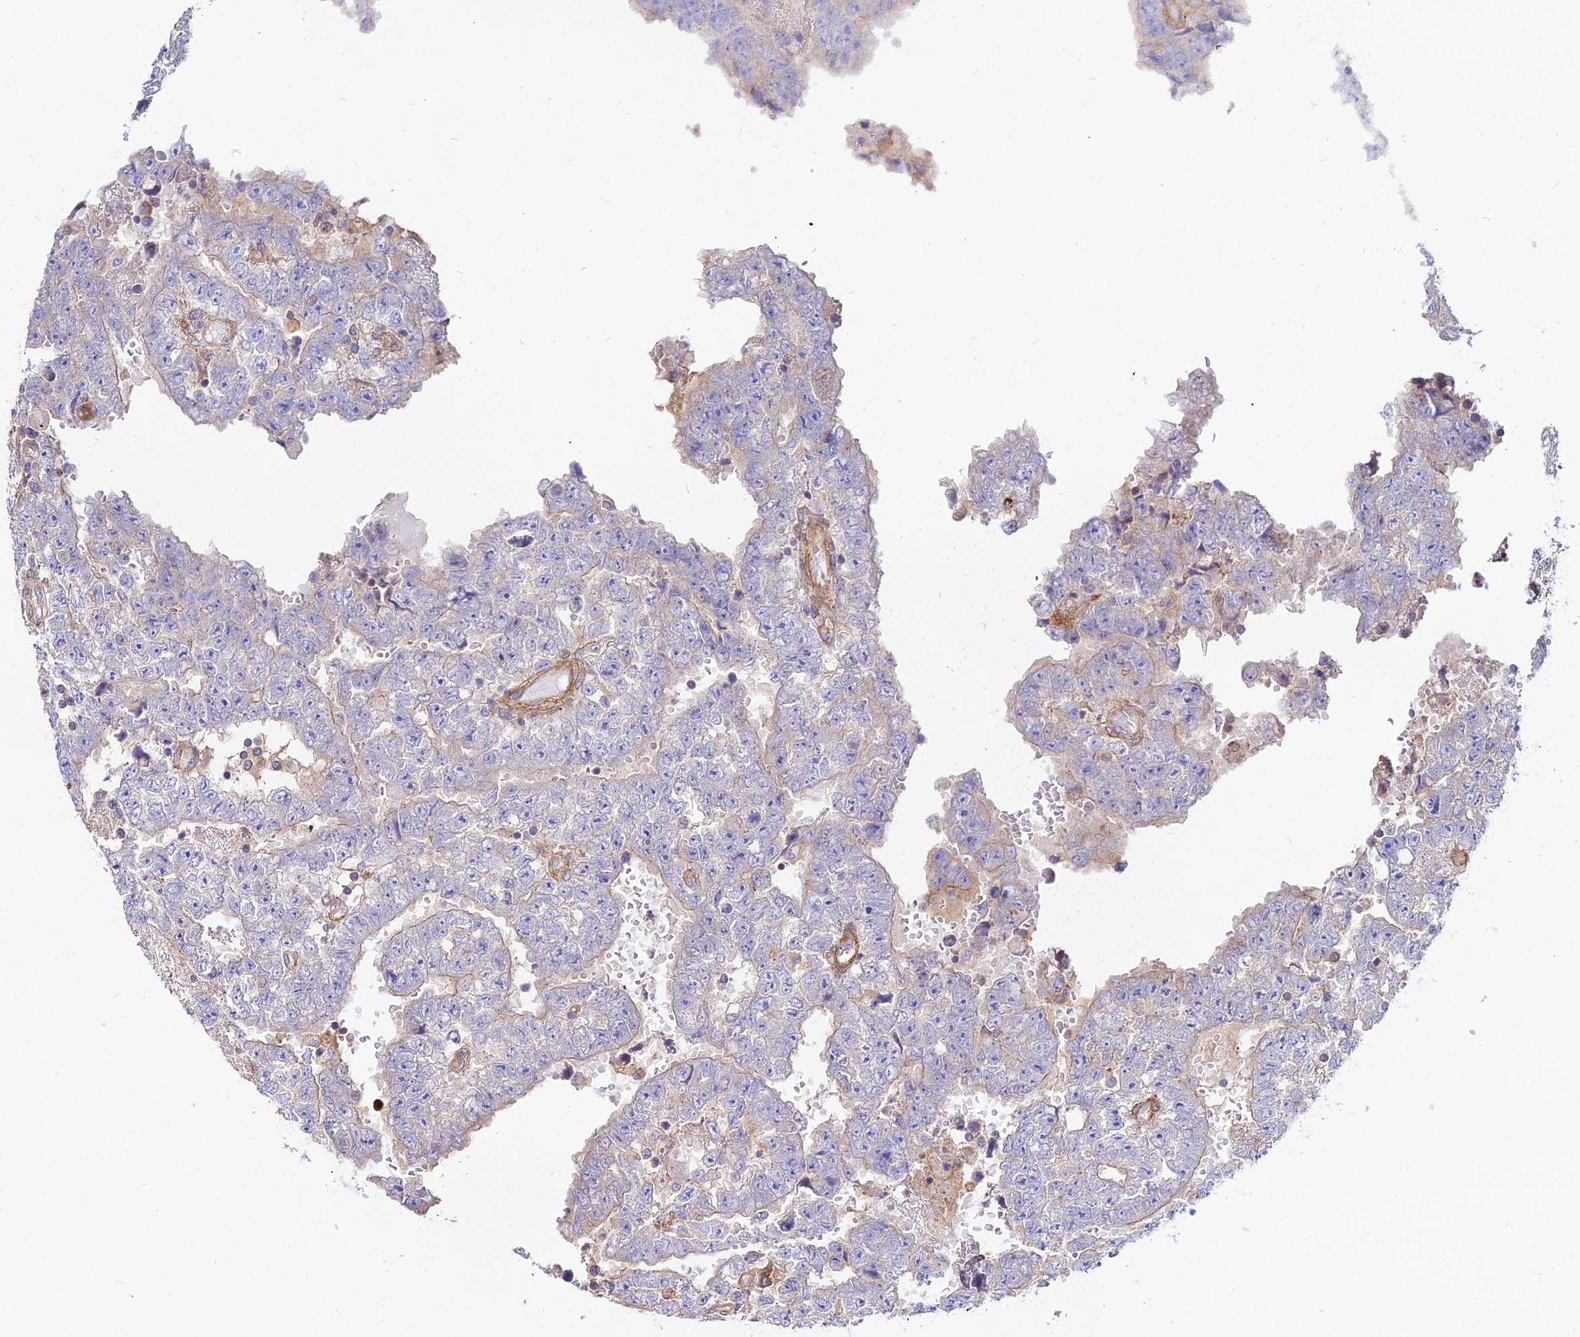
{"staining": {"intensity": "negative", "quantity": "none", "location": "none"}, "tissue": "testis cancer", "cell_type": "Tumor cells", "image_type": "cancer", "snomed": [{"axis": "morphology", "description": "Carcinoma, Embryonal, NOS"}, {"axis": "topography", "description": "Testis"}], "caption": "Embryonal carcinoma (testis) stained for a protein using immunohistochemistry (IHC) shows no staining tumor cells.", "gene": "GLYAT", "patient": {"sex": "male", "age": 25}}